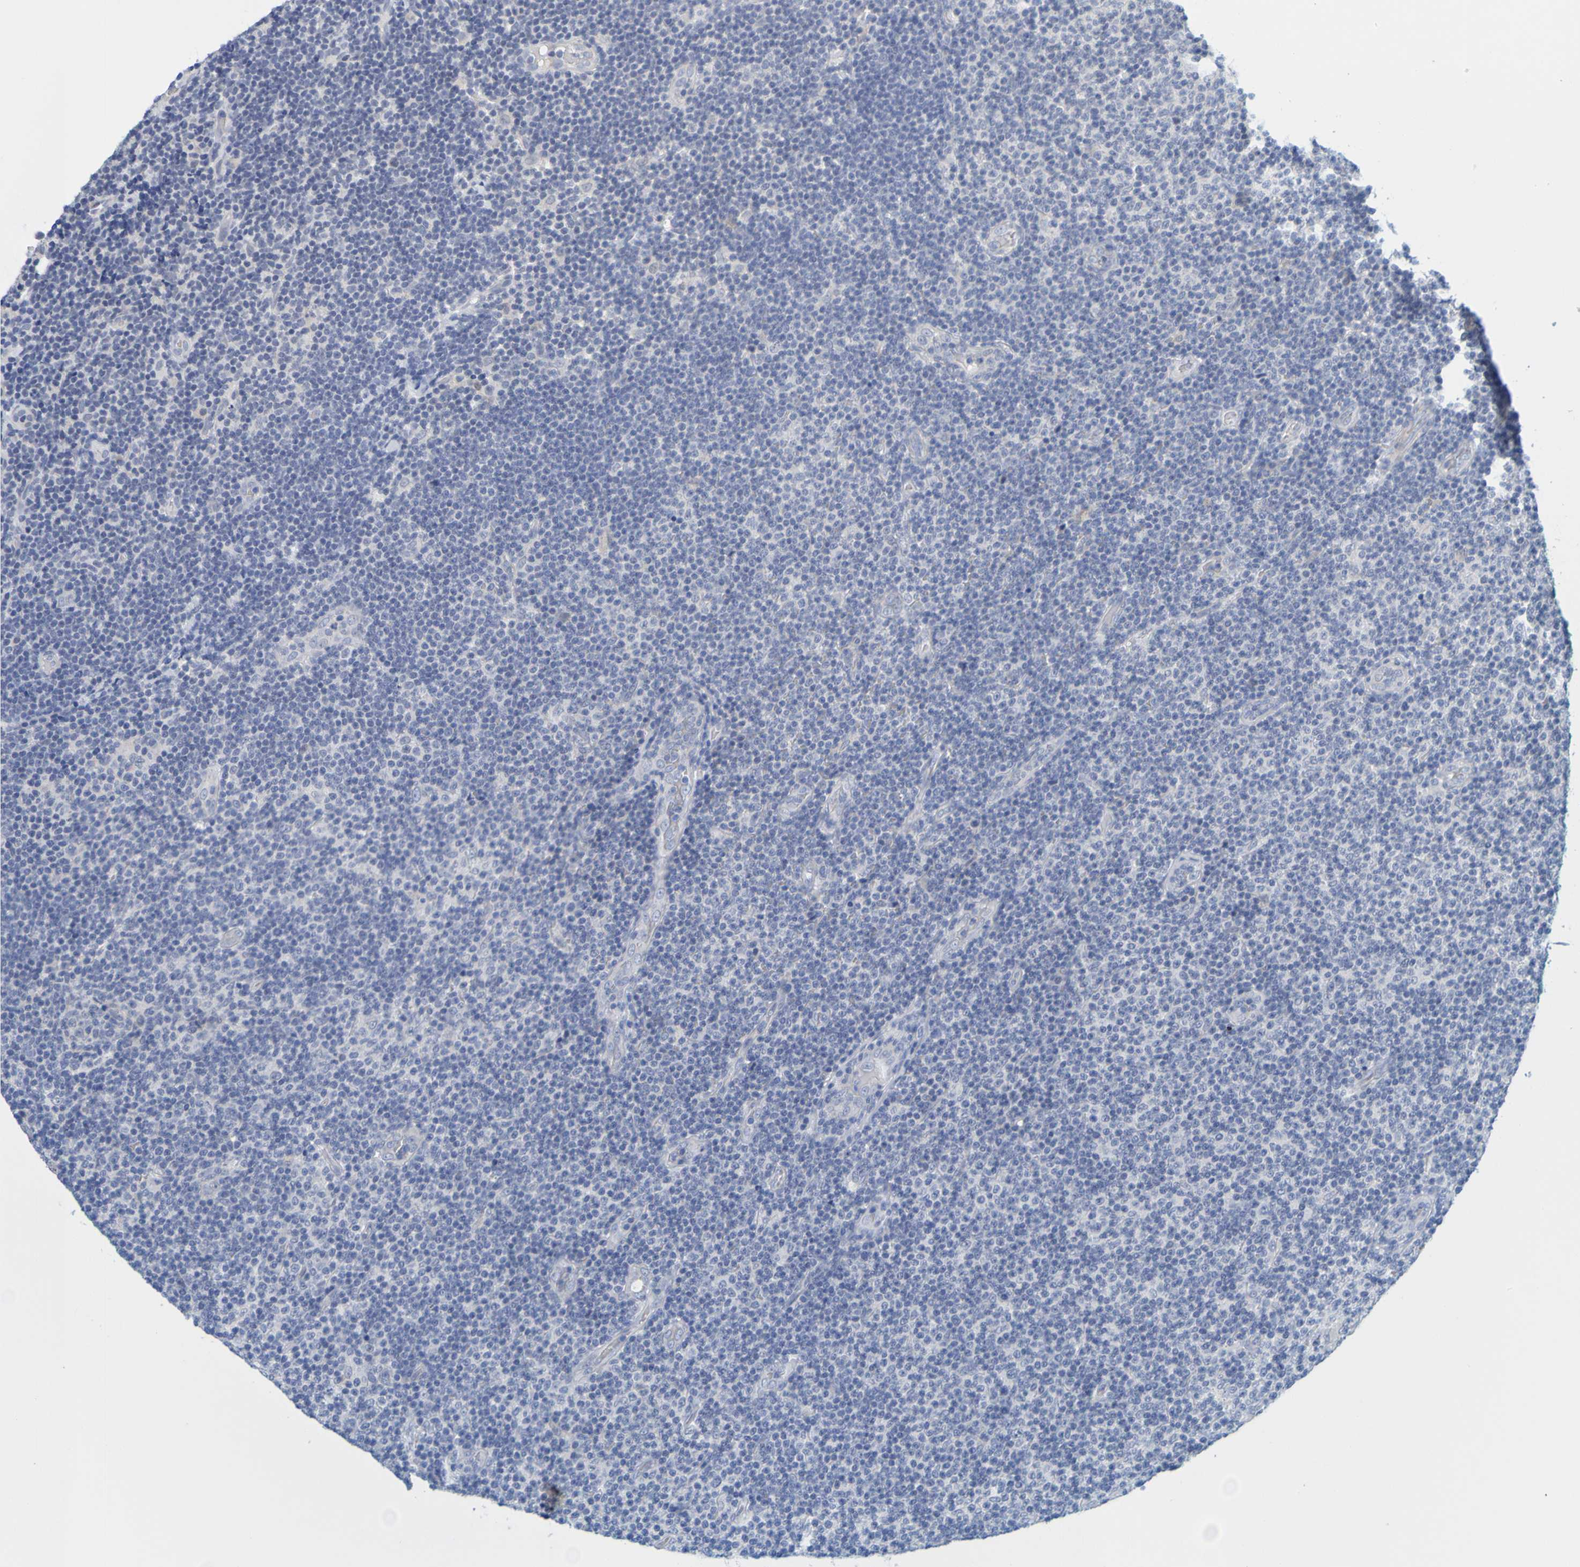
{"staining": {"intensity": "negative", "quantity": "none", "location": "none"}, "tissue": "lymphoma", "cell_type": "Tumor cells", "image_type": "cancer", "snomed": [{"axis": "morphology", "description": "Malignant lymphoma, non-Hodgkin's type, Low grade"}, {"axis": "topography", "description": "Lymph node"}], "caption": "There is no significant positivity in tumor cells of low-grade malignant lymphoma, non-Hodgkin's type.", "gene": "ENDOU", "patient": {"sex": "male", "age": 83}}